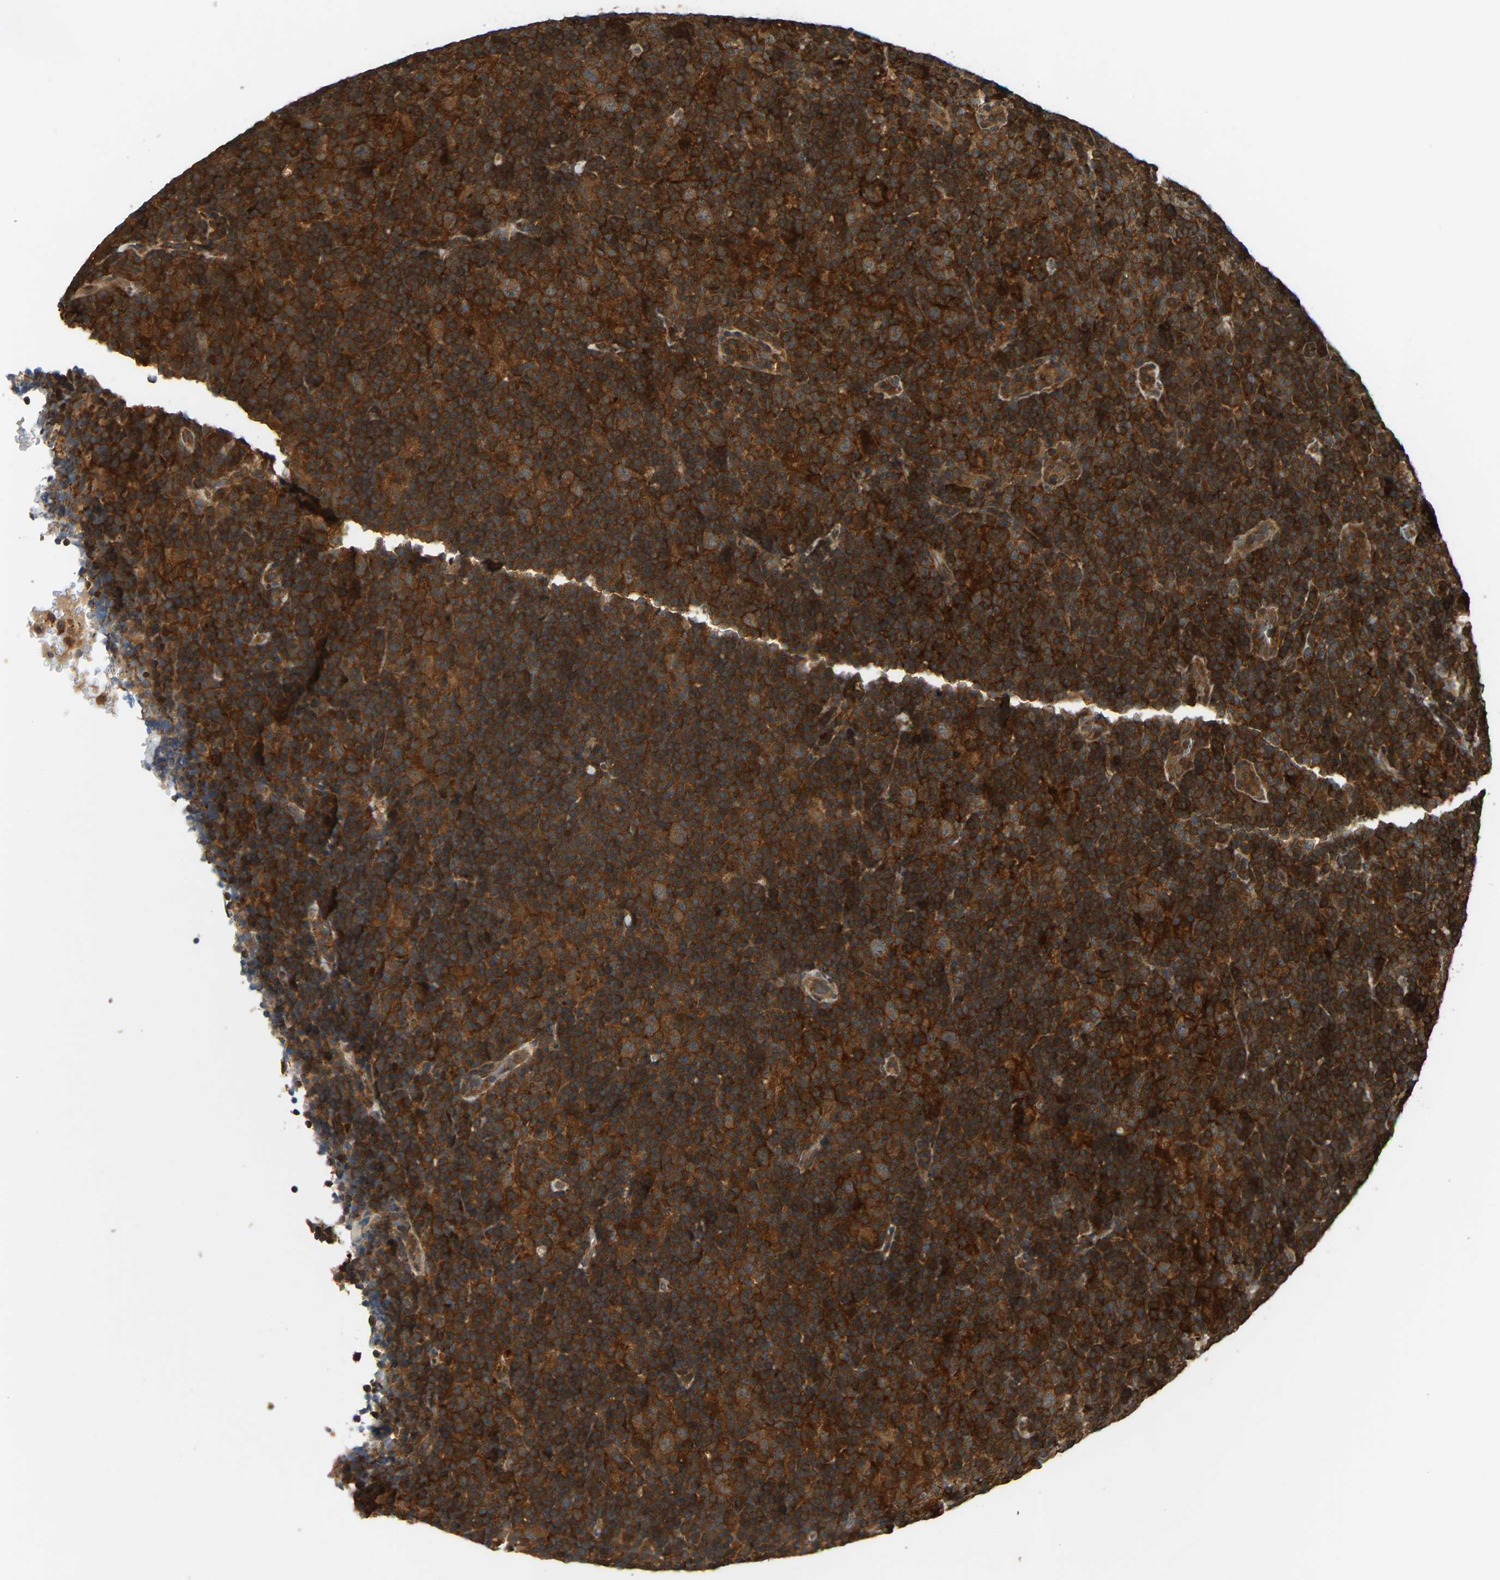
{"staining": {"intensity": "strong", "quantity": ">75%", "location": "cytoplasmic/membranous"}, "tissue": "lymphoma", "cell_type": "Tumor cells", "image_type": "cancer", "snomed": [{"axis": "morphology", "description": "Malignant lymphoma, non-Hodgkin's type, High grade"}, {"axis": "topography", "description": "Lymph node"}], "caption": "Lymphoma was stained to show a protein in brown. There is high levels of strong cytoplasmic/membranous expression in about >75% of tumor cells.", "gene": "GOPC", "patient": {"sex": "female", "age": 73}}